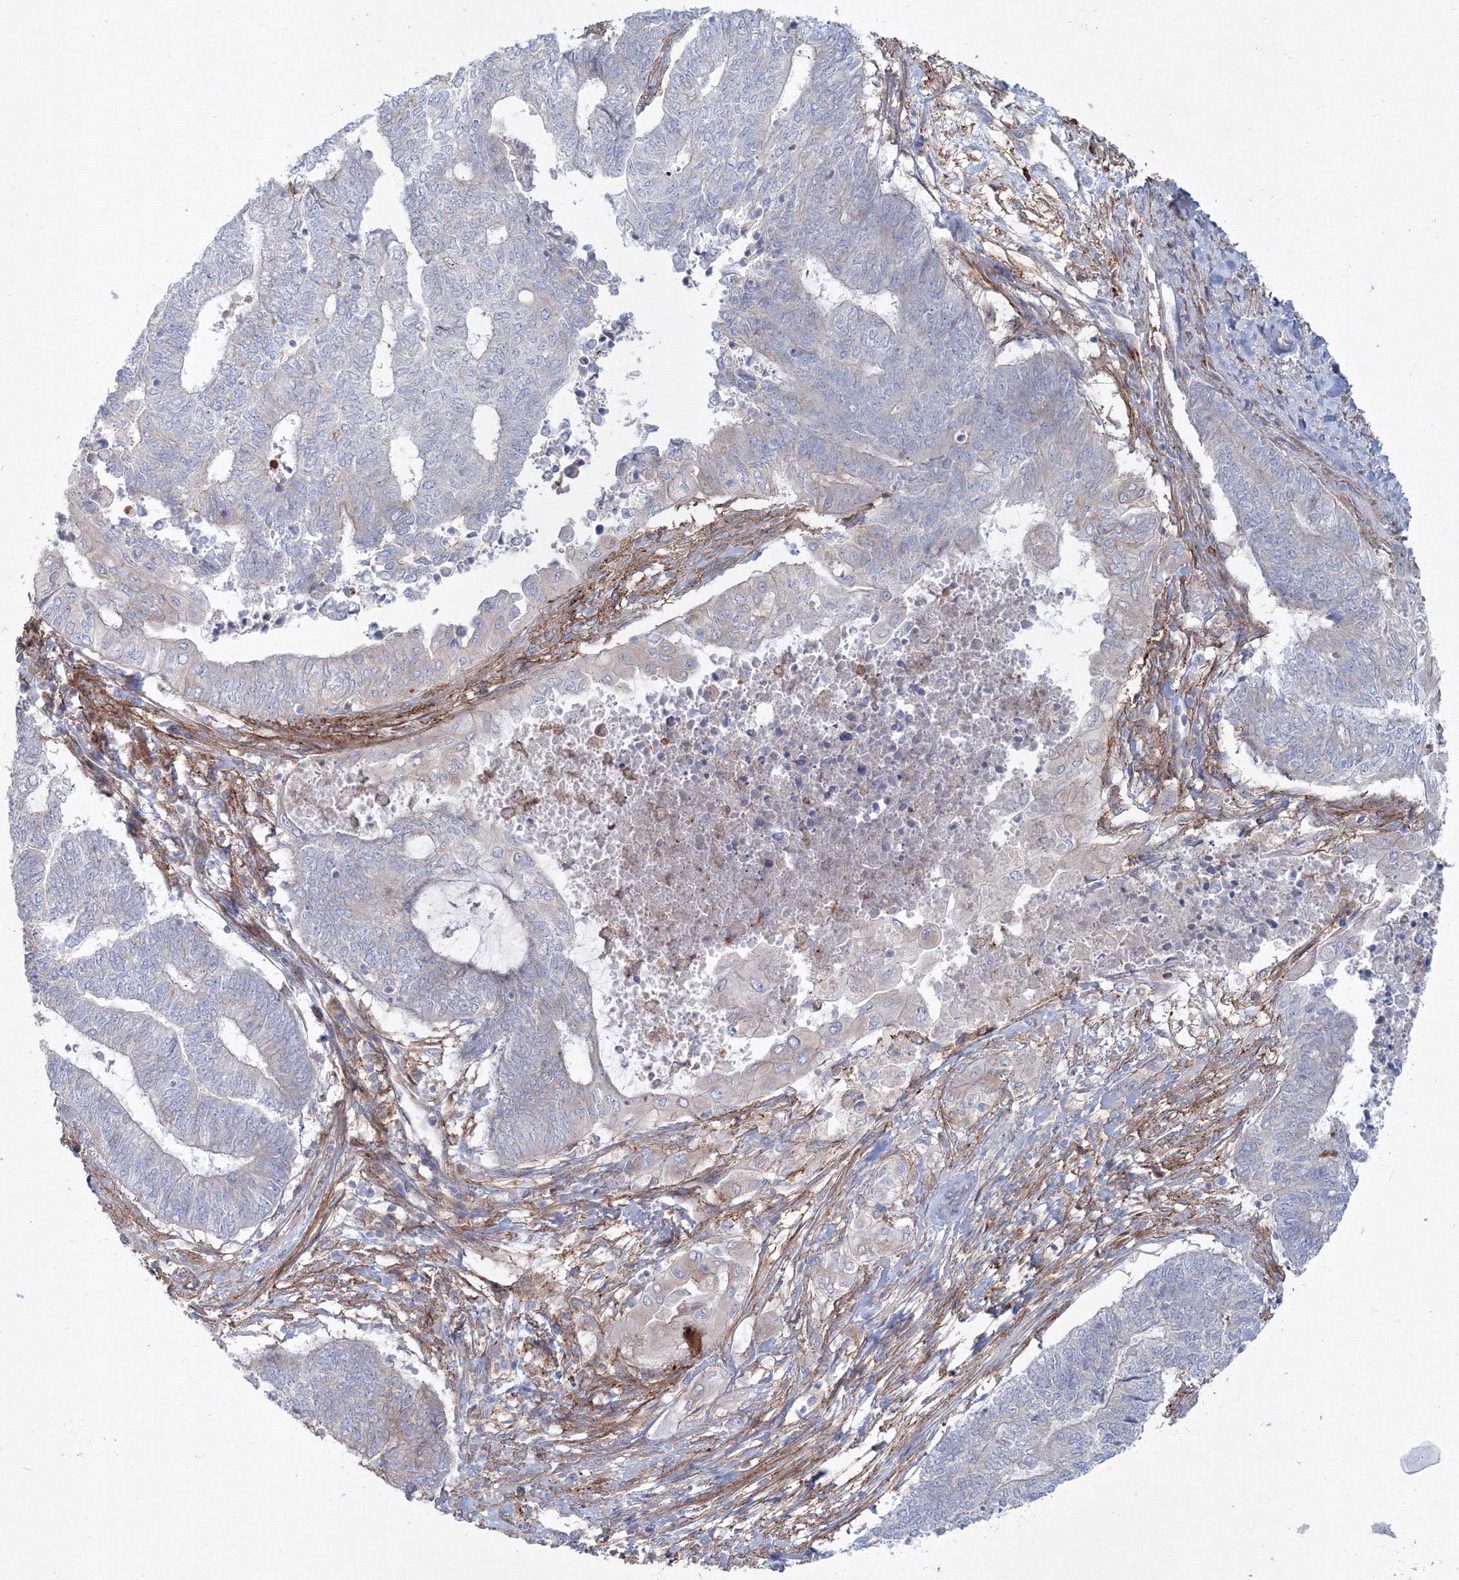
{"staining": {"intensity": "negative", "quantity": "none", "location": "none"}, "tissue": "endometrial cancer", "cell_type": "Tumor cells", "image_type": "cancer", "snomed": [{"axis": "morphology", "description": "Adenocarcinoma, NOS"}, {"axis": "topography", "description": "Uterus"}, {"axis": "topography", "description": "Endometrium"}], "caption": "Tumor cells show no significant positivity in endometrial cancer. The staining was performed using DAB to visualize the protein expression in brown, while the nuclei were stained in blue with hematoxylin (Magnification: 20x).", "gene": "SH3PXD2A", "patient": {"sex": "female", "age": 70}}